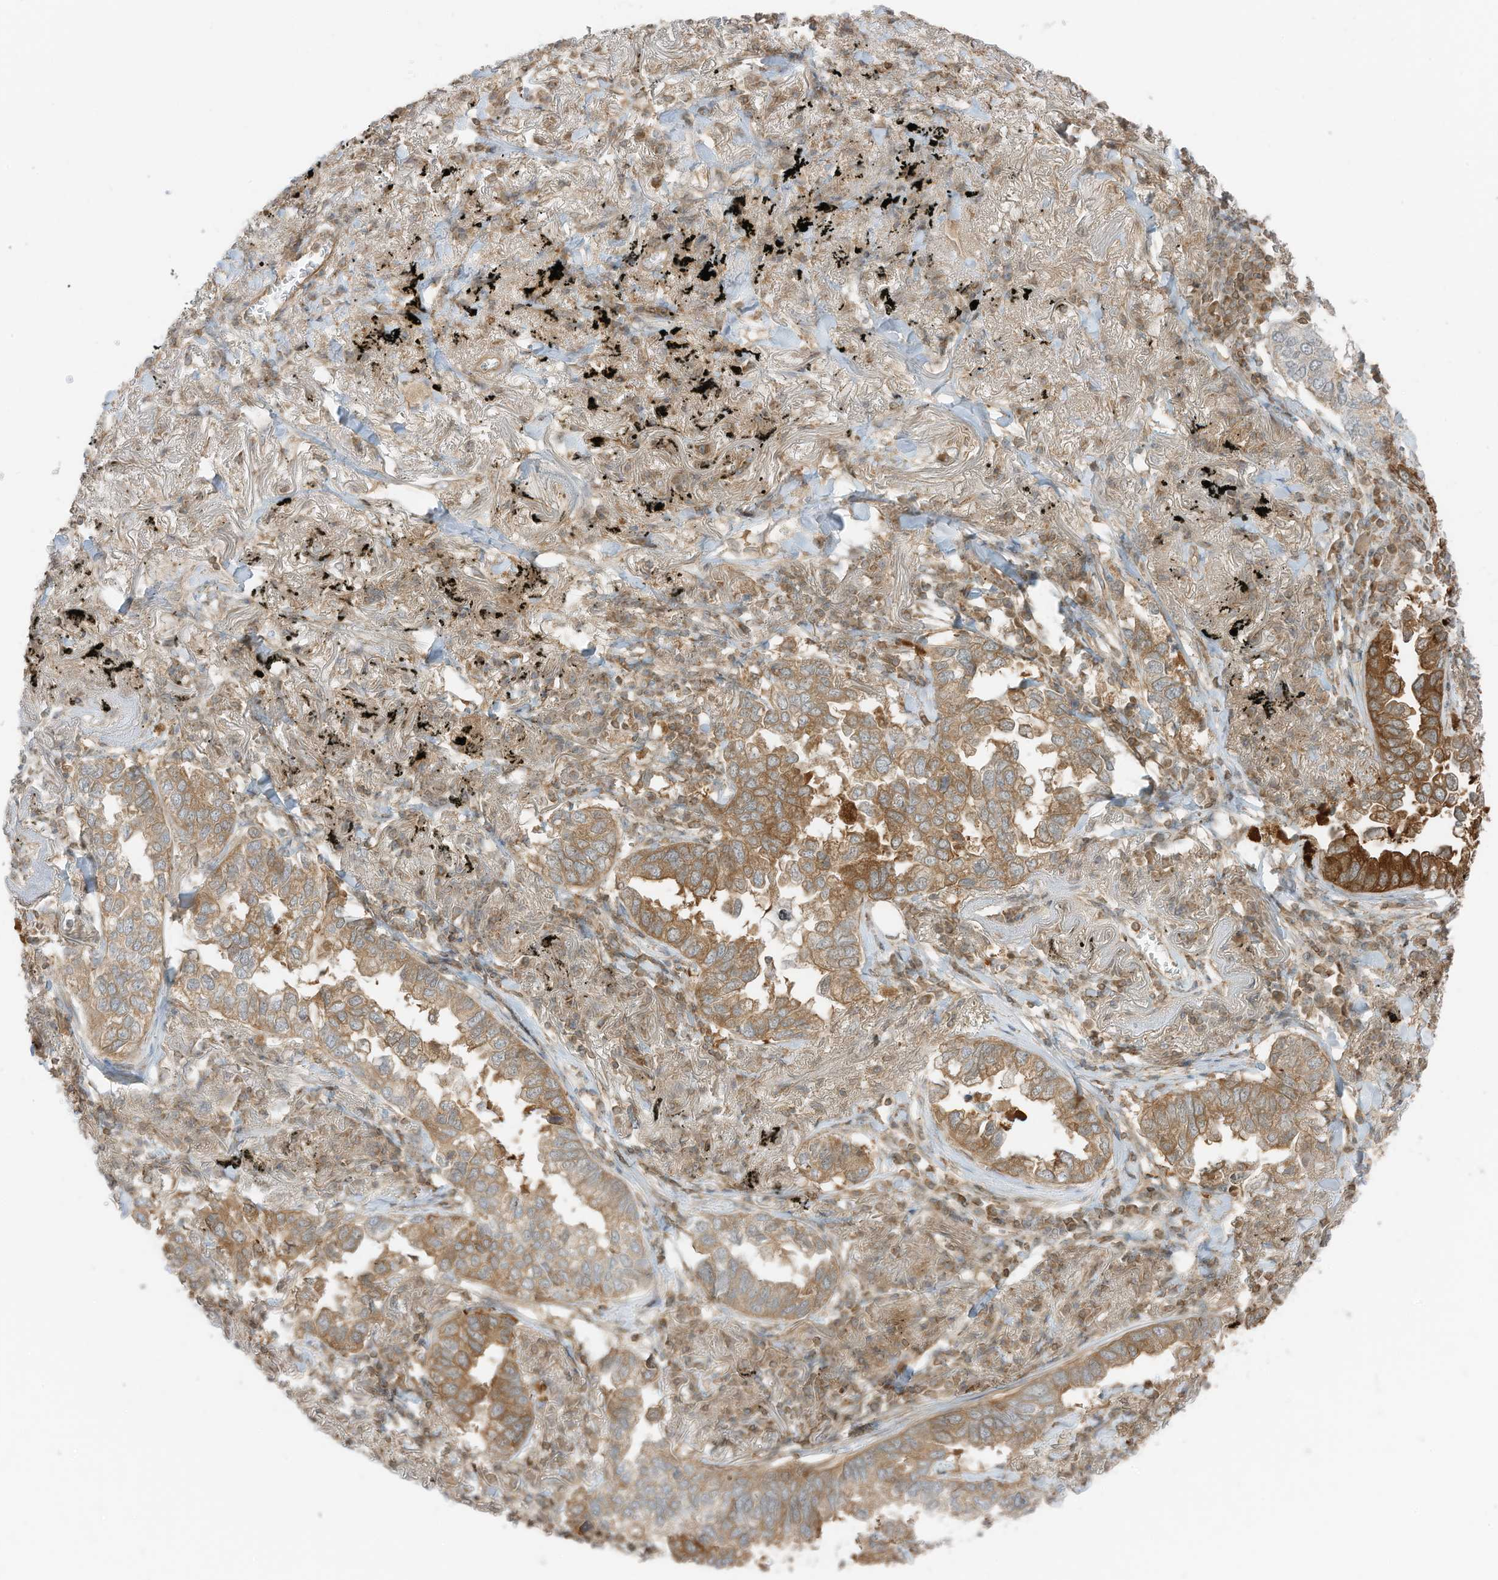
{"staining": {"intensity": "moderate", "quantity": "25%-75%", "location": "cytoplasmic/membranous"}, "tissue": "lung cancer", "cell_type": "Tumor cells", "image_type": "cancer", "snomed": [{"axis": "morphology", "description": "Adenocarcinoma, NOS"}, {"axis": "topography", "description": "Lung"}], "caption": "This is a histology image of immunohistochemistry (IHC) staining of lung cancer (adenocarcinoma), which shows moderate expression in the cytoplasmic/membranous of tumor cells.", "gene": "SLC25A12", "patient": {"sex": "male", "age": 65}}